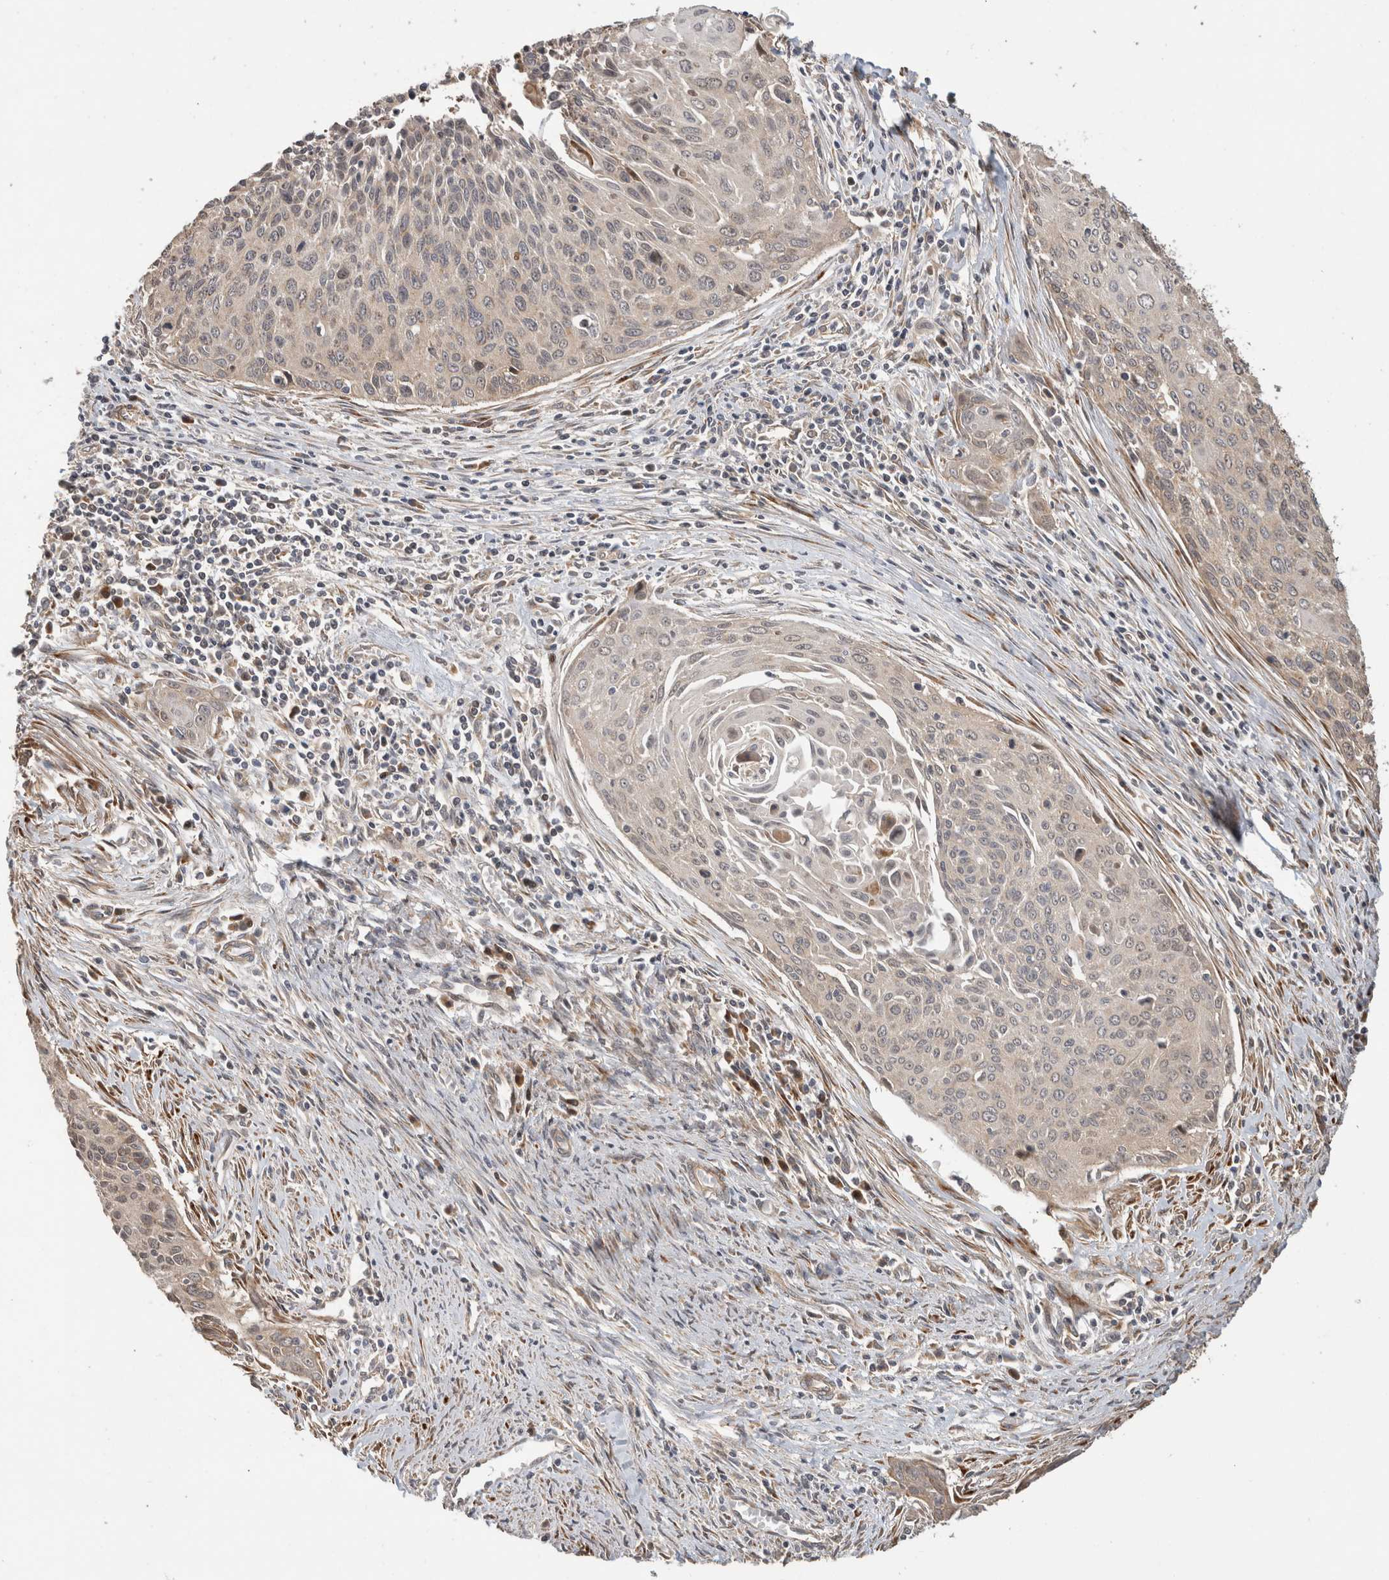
{"staining": {"intensity": "negative", "quantity": "none", "location": "none"}, "tissue": "cervical cancer", "cell_type": "Tumor cells", "image_type": "cancer", "snomed": [{"axis": "morphology", "description": "Squamous cell carcinoma, NOS"}, {"axis": "topography", "description": "Cervix"}], "caption": "This is an IHC photomicrograph of cervical cancer. There is no staining in tumor cells.", "gene": "PCDHB15", "patient": {"sex": "female", "age": 55}}